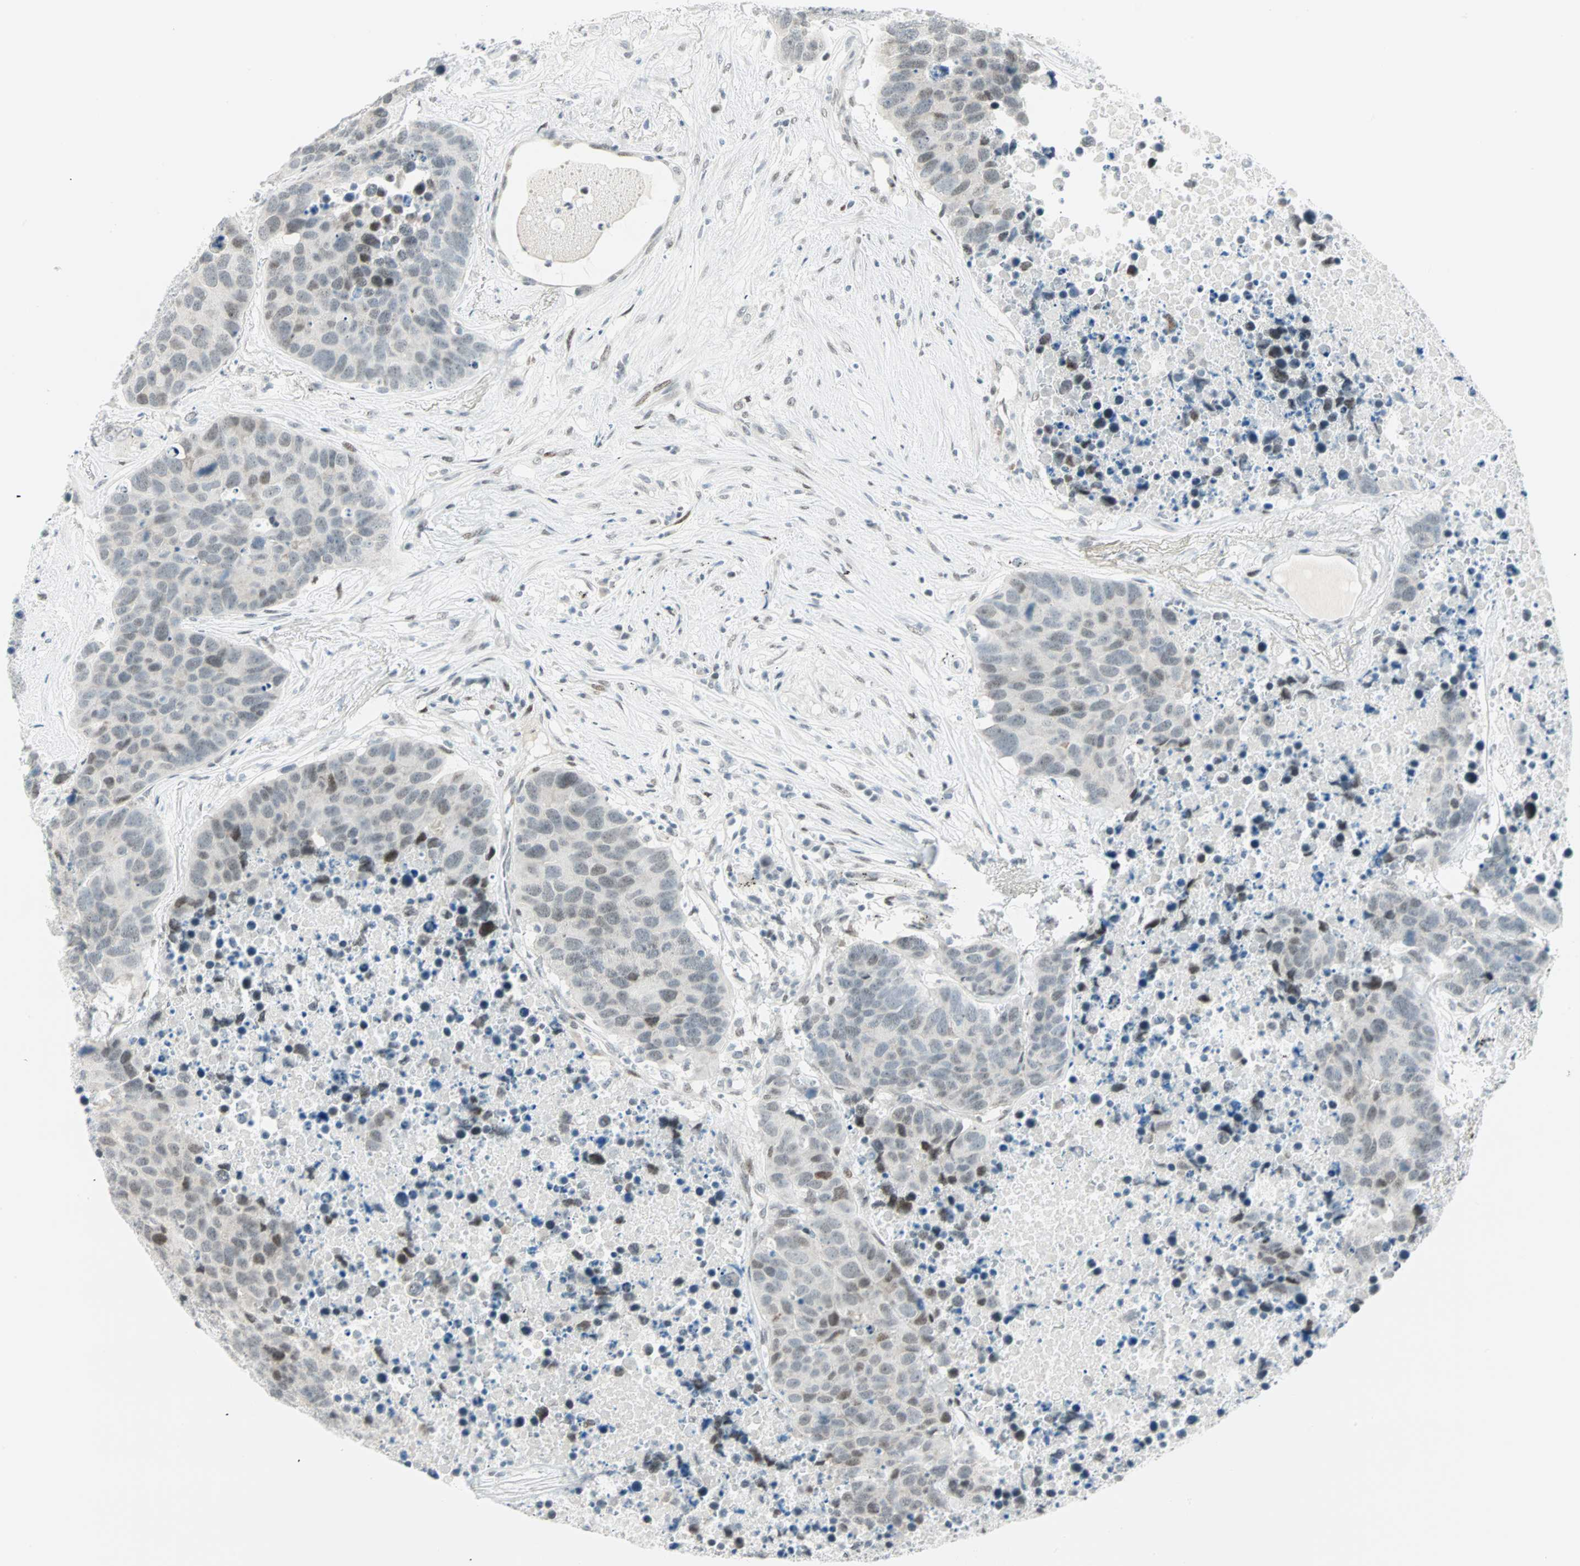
{"staining": {"intensity": "weak", "quantity": "<25%", "location": "nuclear"}, "tissue": "carcinoid", "cell_type": "Tumor cells", "image_type": "cancer", "snomed": [{"axis": "morphology", "description": "Carcinoid, malignant, NOS"}, {"axis": "topography", "description": "Lung"}], "caption": "Tumor cells are negative for brown protein staining in carcinoid.", "gene": "PKNOX1", "patient": {"sex": "male", "age": 60}}